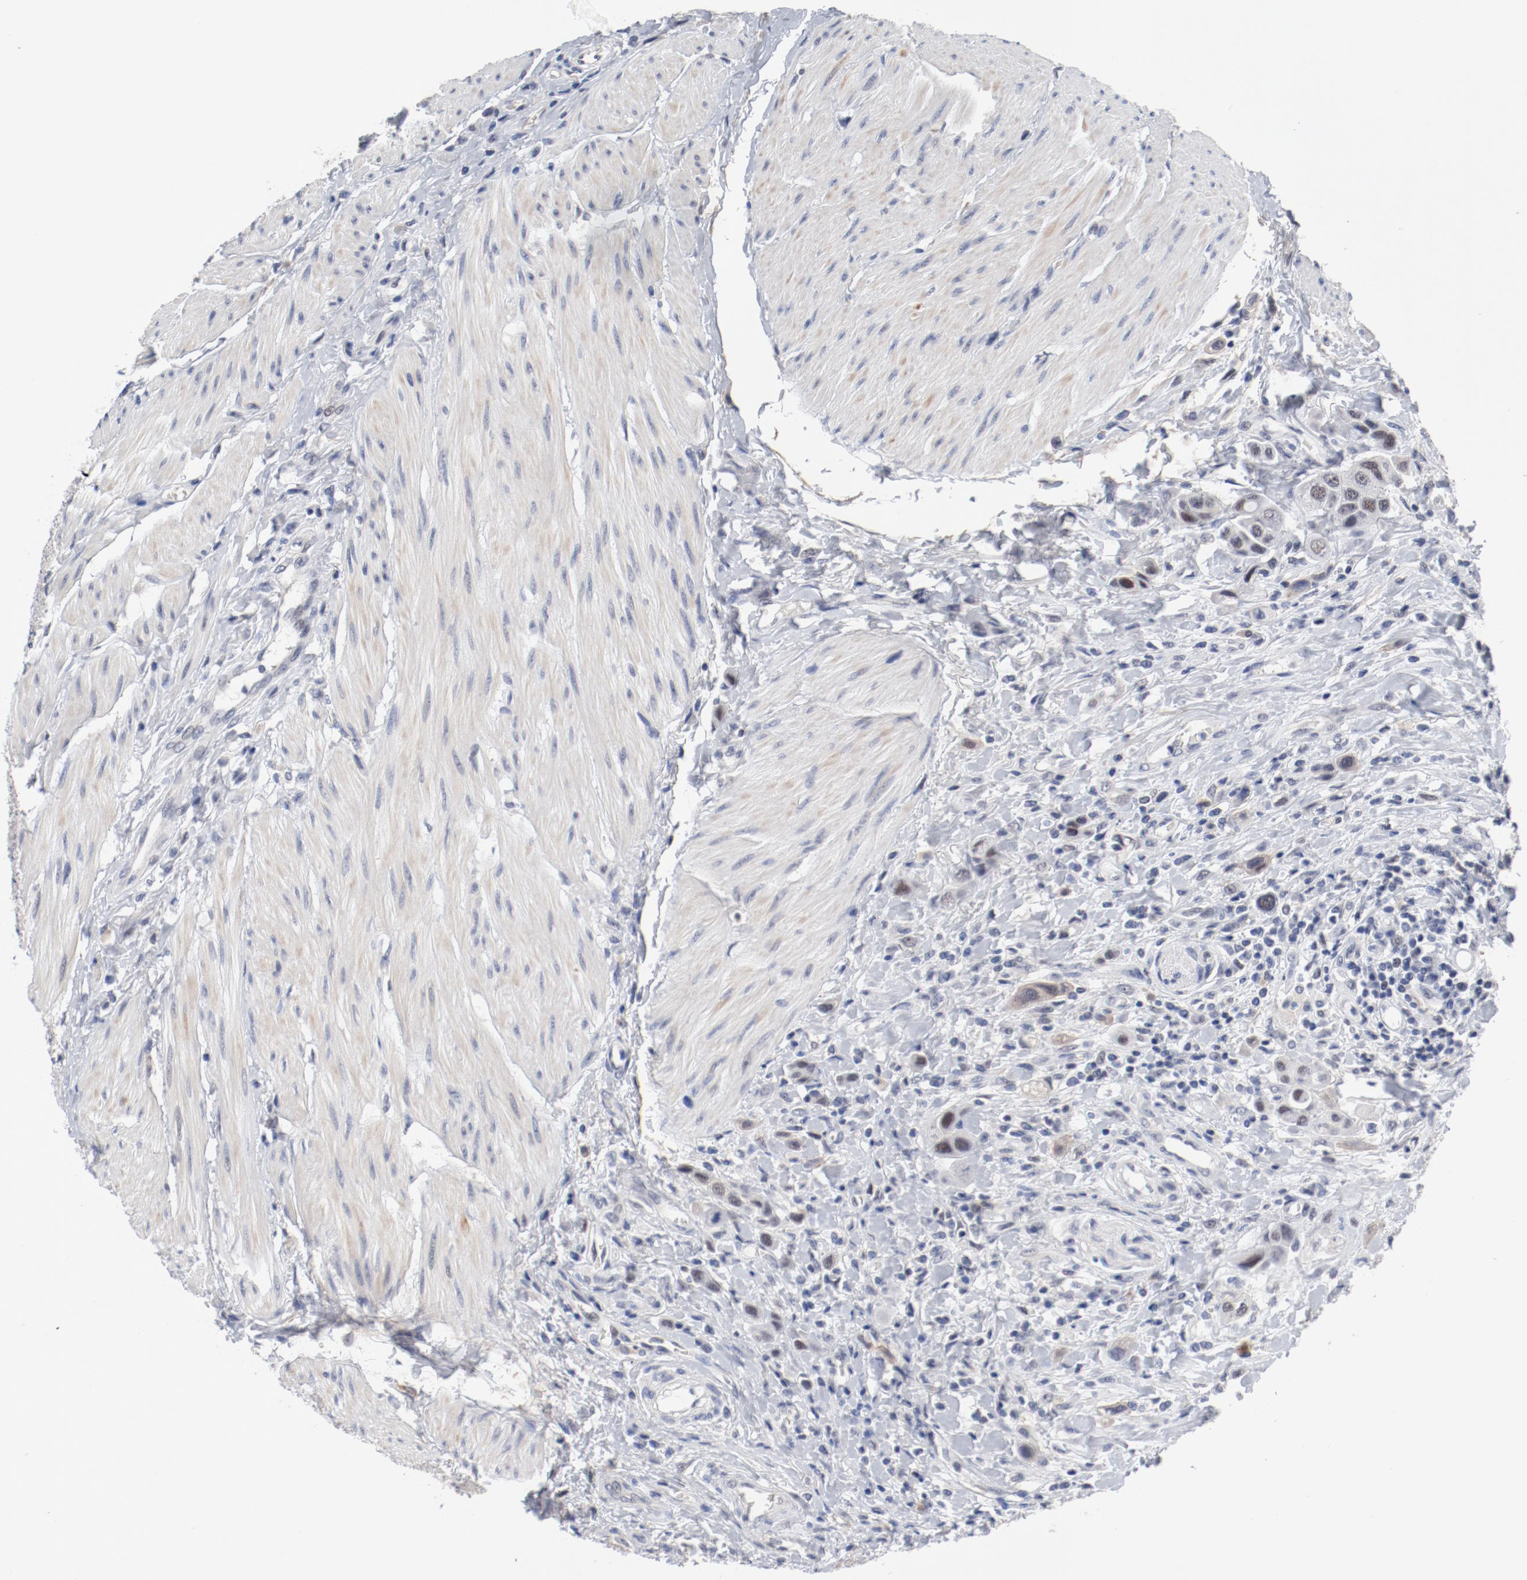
{"staining": {"intensity": "negative", "quantity": "none", "location": "none"}, "tissue": "urothelial cancer", "cell_type": "Tumor cells", "image_type": "cancer", "snomed": [{"axis": "morphology", "description": "Urothelial carcinoma, High grade"}, {"axis": "topography", "description": "Urinary bladder"}], "caption": "DAB (3,3'-diaminobenzidine) immunohistochemical staining of human high-grade urothelial carcinoma displays no significant expression in tumor cells.", "gene": "ANKLE2", "patient": {"sex": "male", "age": 50}}